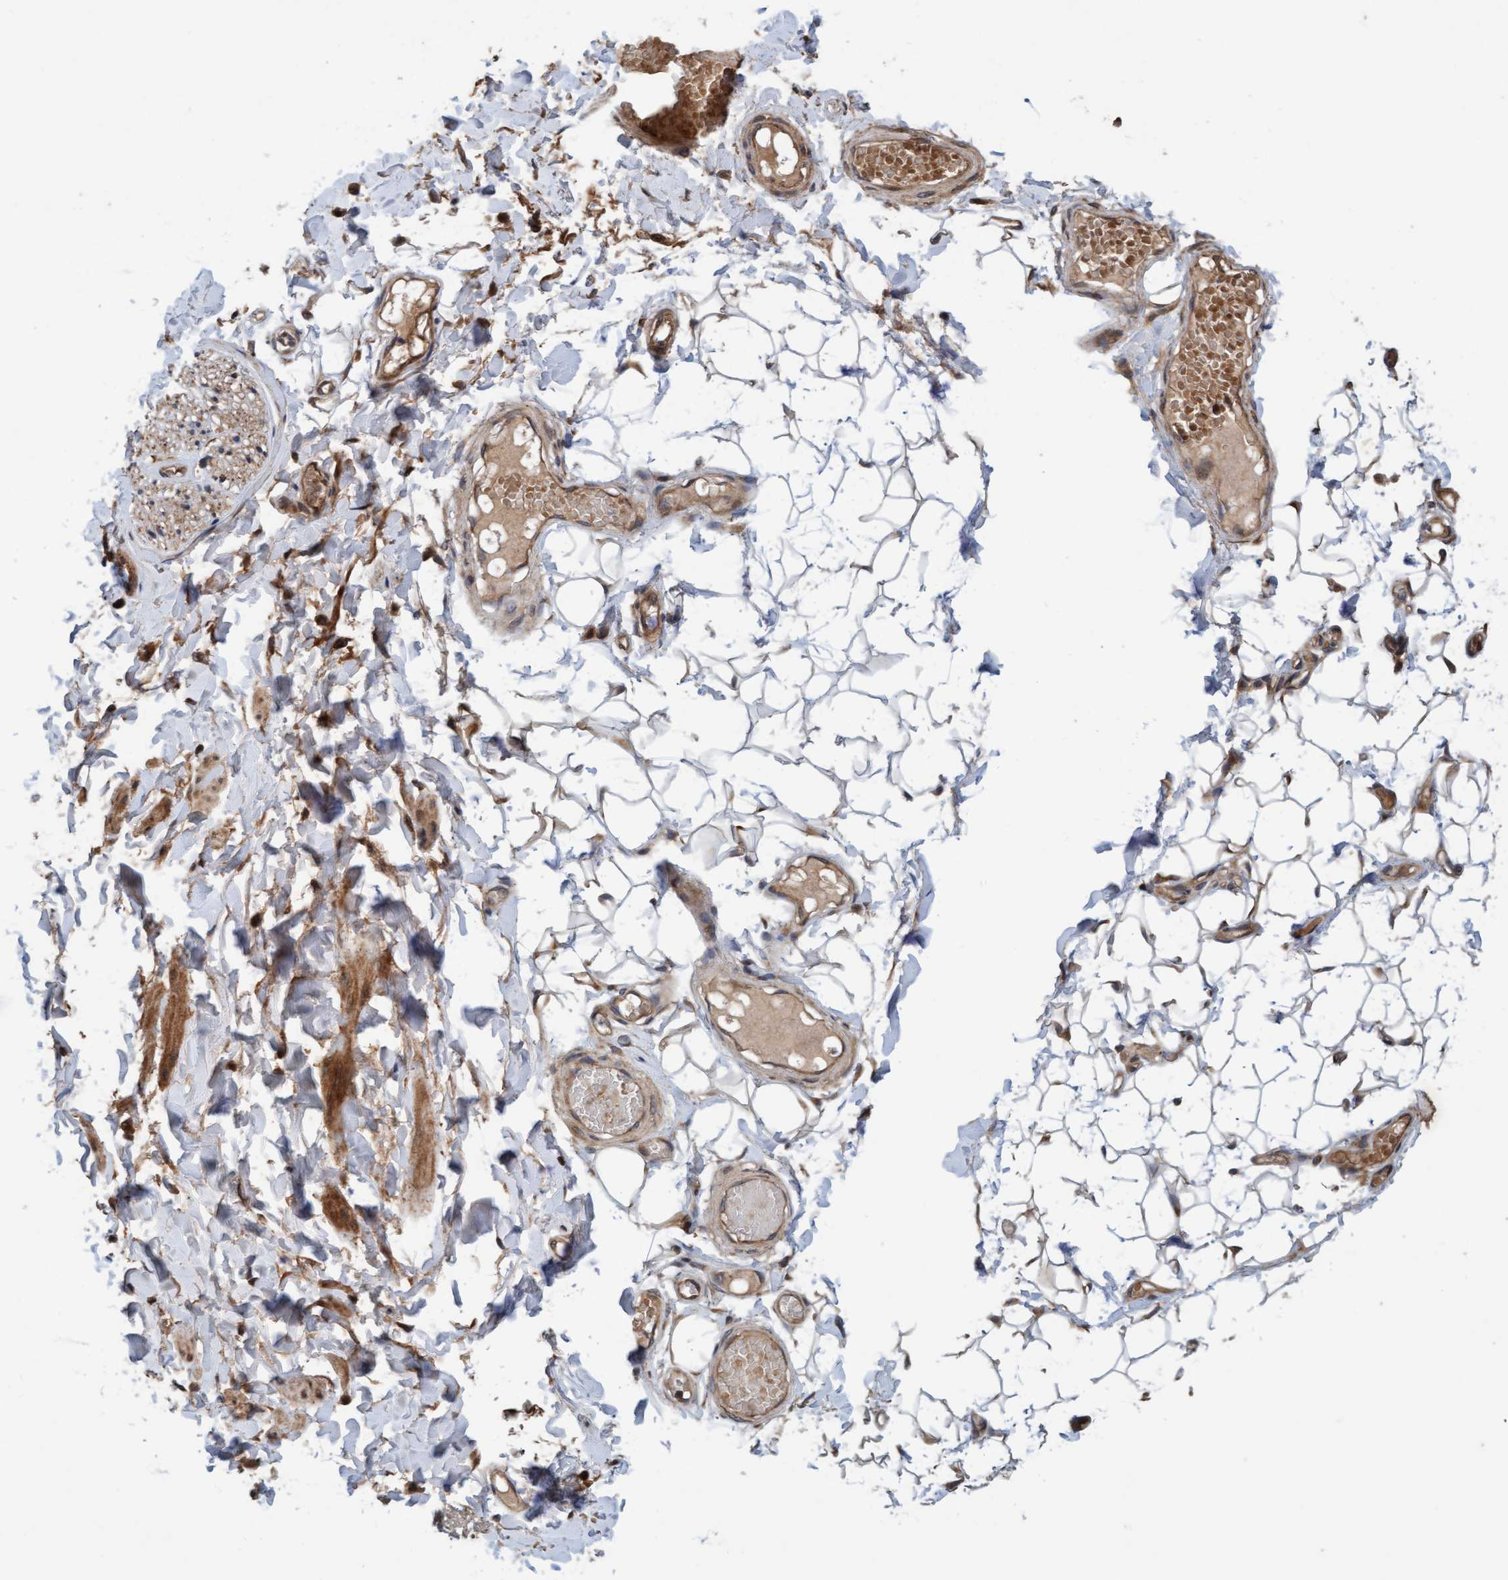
{"staining": {"intensity": "moderate", "quantity": ">75%", "location": "cytoplasmic/membranous"}, "tissue": "adipose tissue", "cell_type": "Adipocytes", "image_type": "normal", "snomed": [{"axis": "morphology", "description": "Normal tissue, NOS"}, {"axis": "topography", "description": "Adipose tissue"}, {"axis": "topography", "description": "Vascular tissue"}, {"axis": "topography", "description": "Peripheral nerve tissue"}], "caption": "IHC of unremarkable human adipose tissue shows medium levels of moderate cytoplasmic/membranous positivity in approximately >75% of adipocytes.", "gene": "MLXIP", "patient": {"sex": "male", "age": 25}}